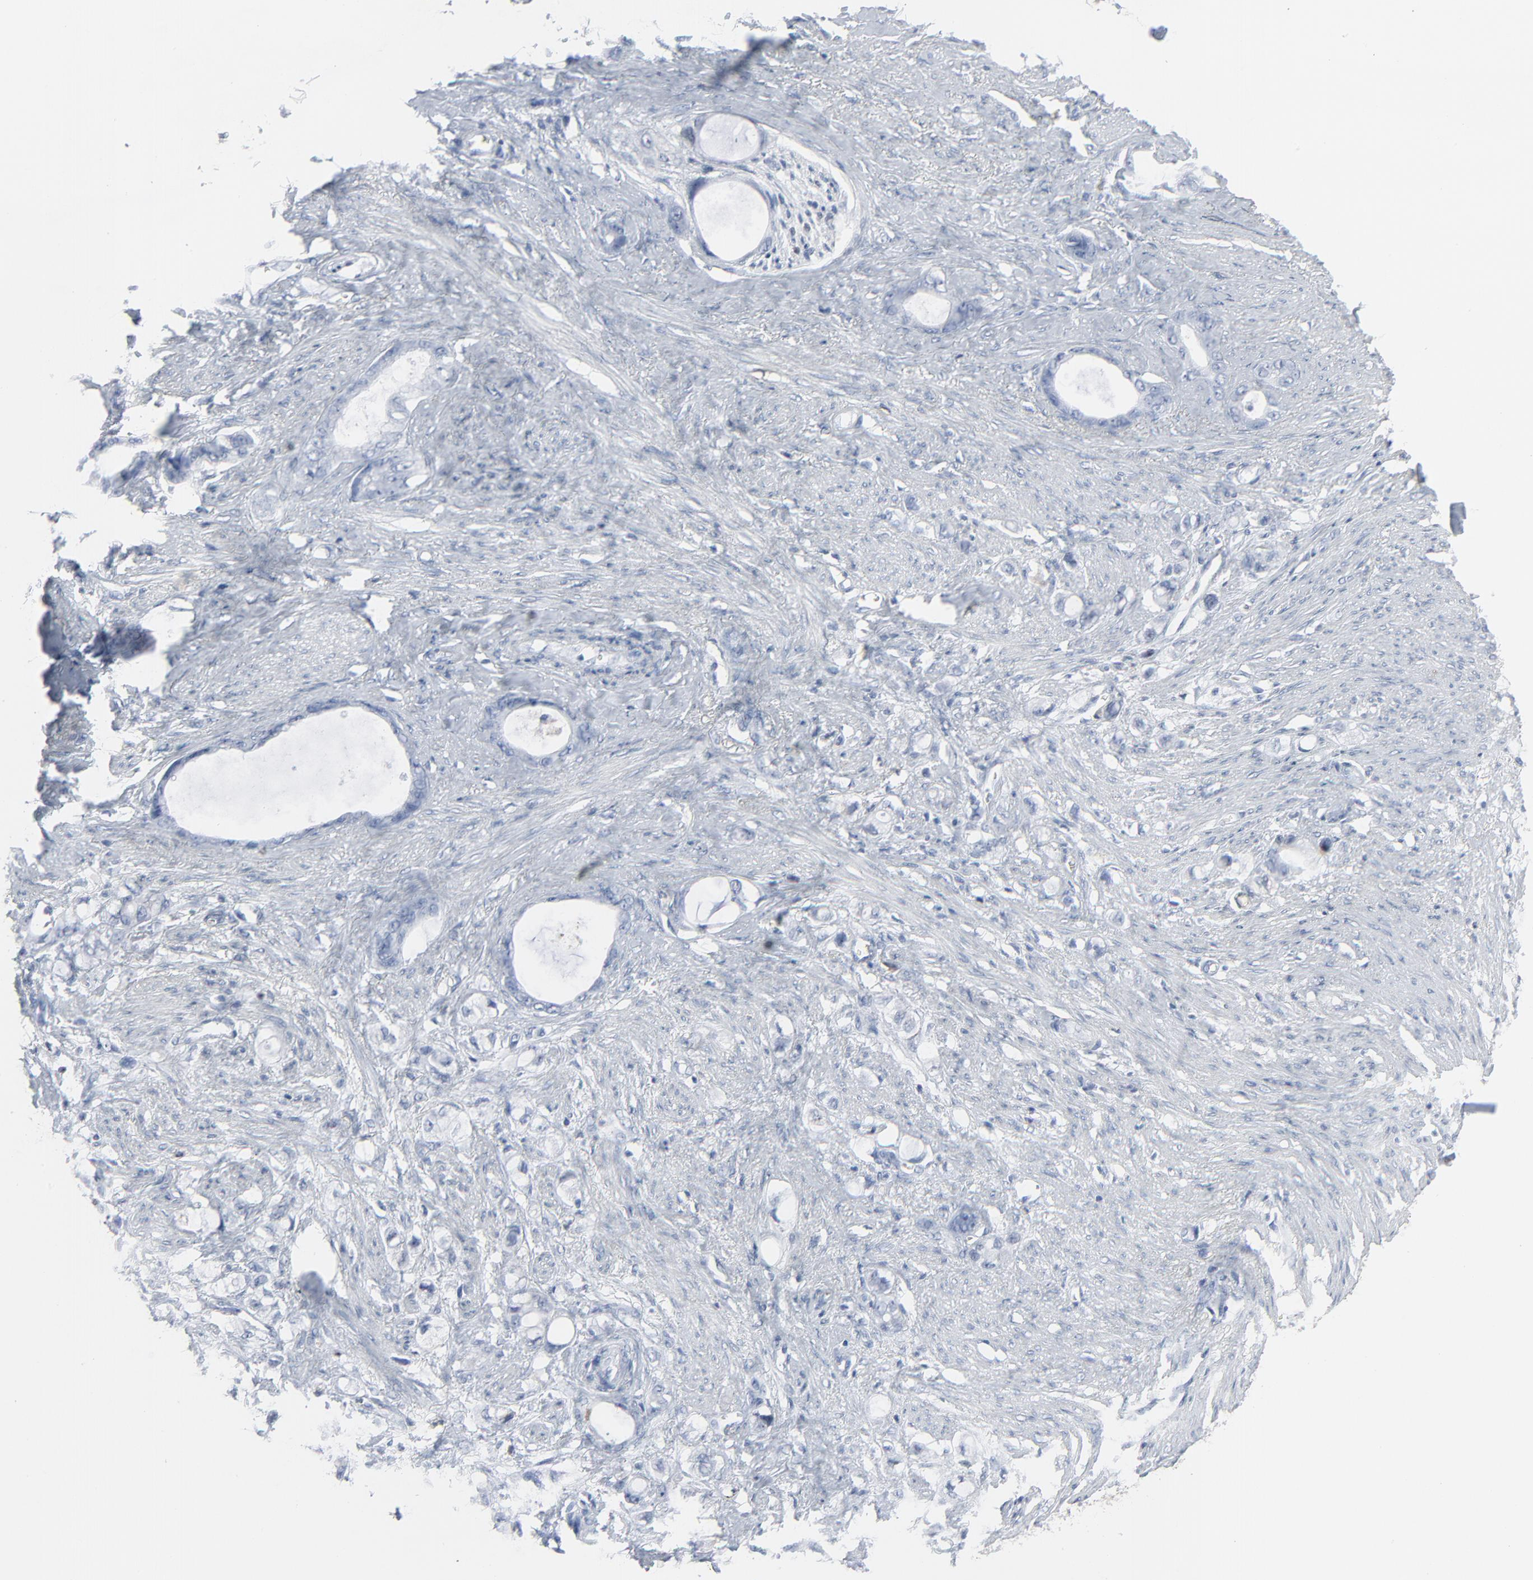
{"staining": {"intensity": "negative", "quantity": "none", "location": "none"}, "tissue": "stomach cancer", "cell_type": "Tumor cells", "image_type": "cancer", "snomed": [{"axis": "morphology", "description": "Adenocarcinoma, NOS"}, {"axis": "topography", "description": "Stomach"}], "caption": "A high-resolution histopathology image shows immunohistochemistry staining of stomach cancer (adenocarcinoma), which shows no significant positivity in tumor cells.", "gene": "PHGDH", "patient": {"sex": "female", "age": 75}}